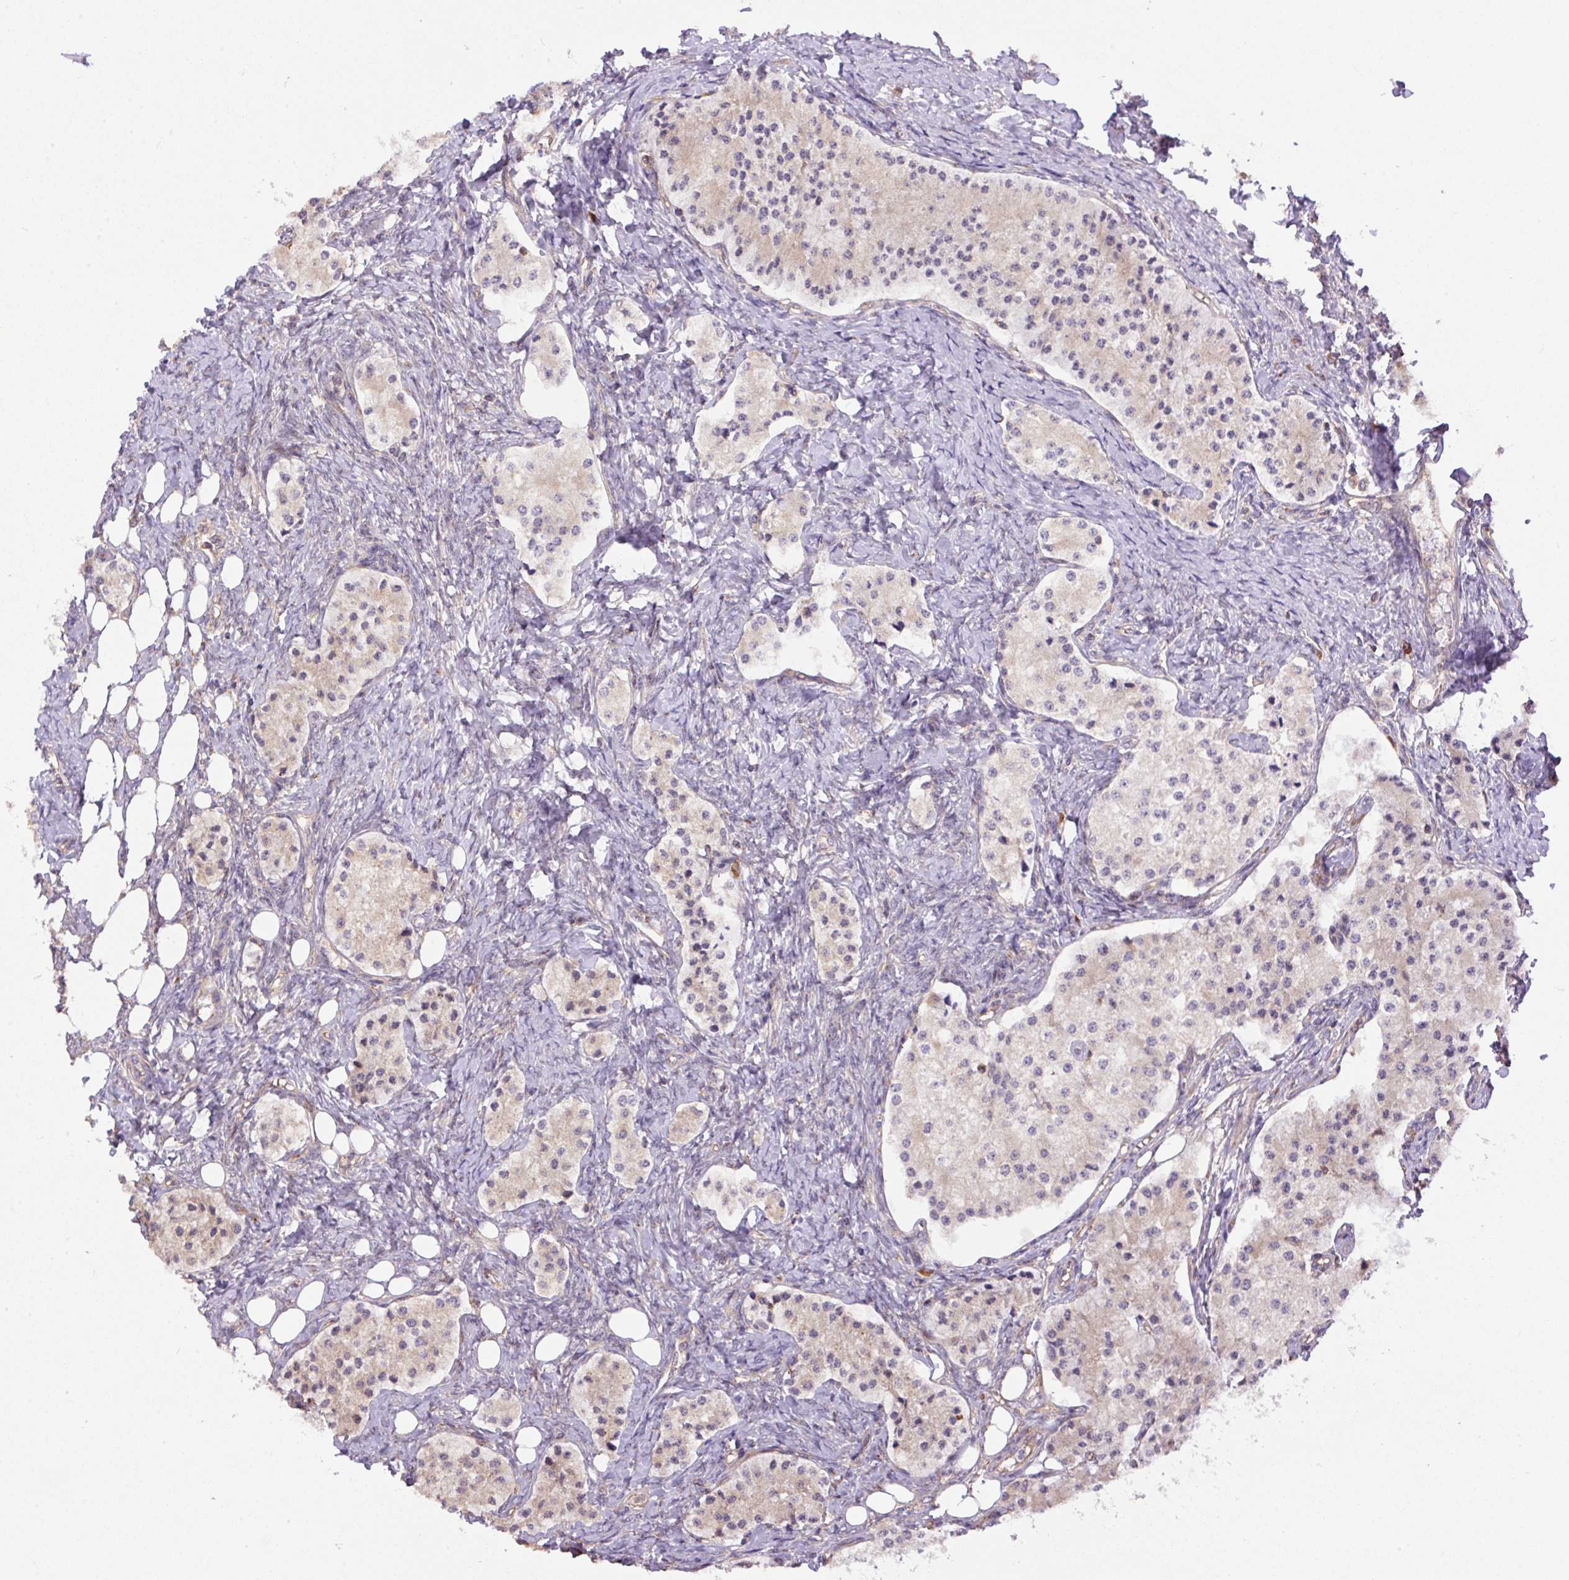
{"staining": {"intensity": "negative", "quantity": "none", "location": "none"}, "tissue": "carcinoid", "cell_type": "Tumor cells", "image_type": "cancer", "snomed": [{"axis": "morphology", "description": "Carcinoid, malignant, NOS"}, {"axis": "topography", "description": "Colon"}], "caption": "Photomicrograph shows no significant protein expression in tumor cells of malignant carcinoid. (DAB (3,3'-diaminobenzidine) IHC, high magnification).", "gene": "PPME1", "patient": {"sex": "female", "age": 52}}